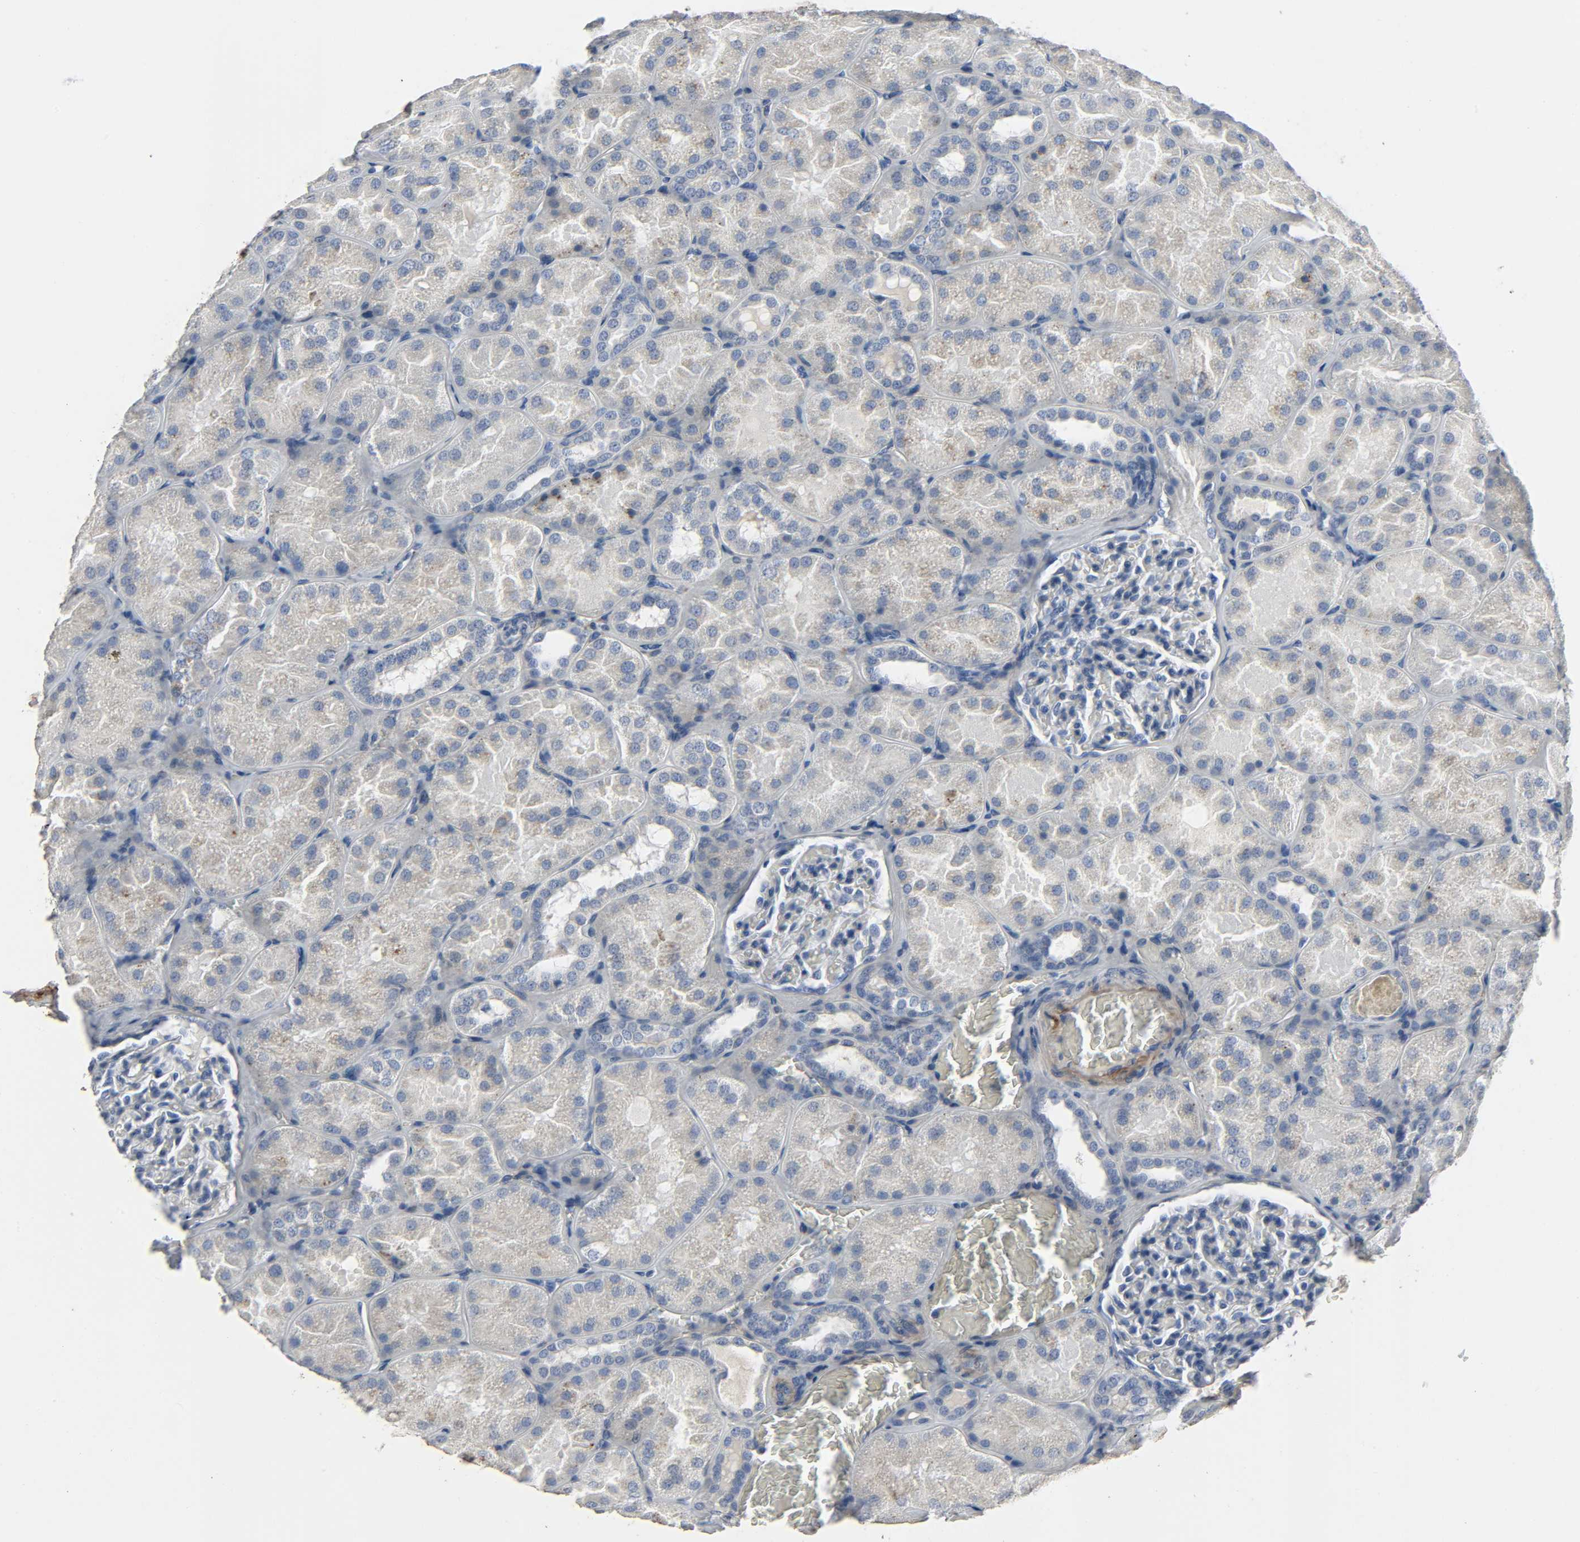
{"staining": {"intensity": "negative", "quantity": "none", "location": "none"}, "tissue": "kidney", "cell_type": "Cells in glomeruli", "image_type": "normal", "snomed": [{"axis": "morphology", "description": "Normal tissue, NOS"}, {"axis": "topography", "description": "Kidney"}], "caption": "Immunohistochemical staining of benign kidney demonstrates no significant staining in cells in glomeruli.", "gene": "FBLN5", "patient": {"sex": "male", "age": 28}}